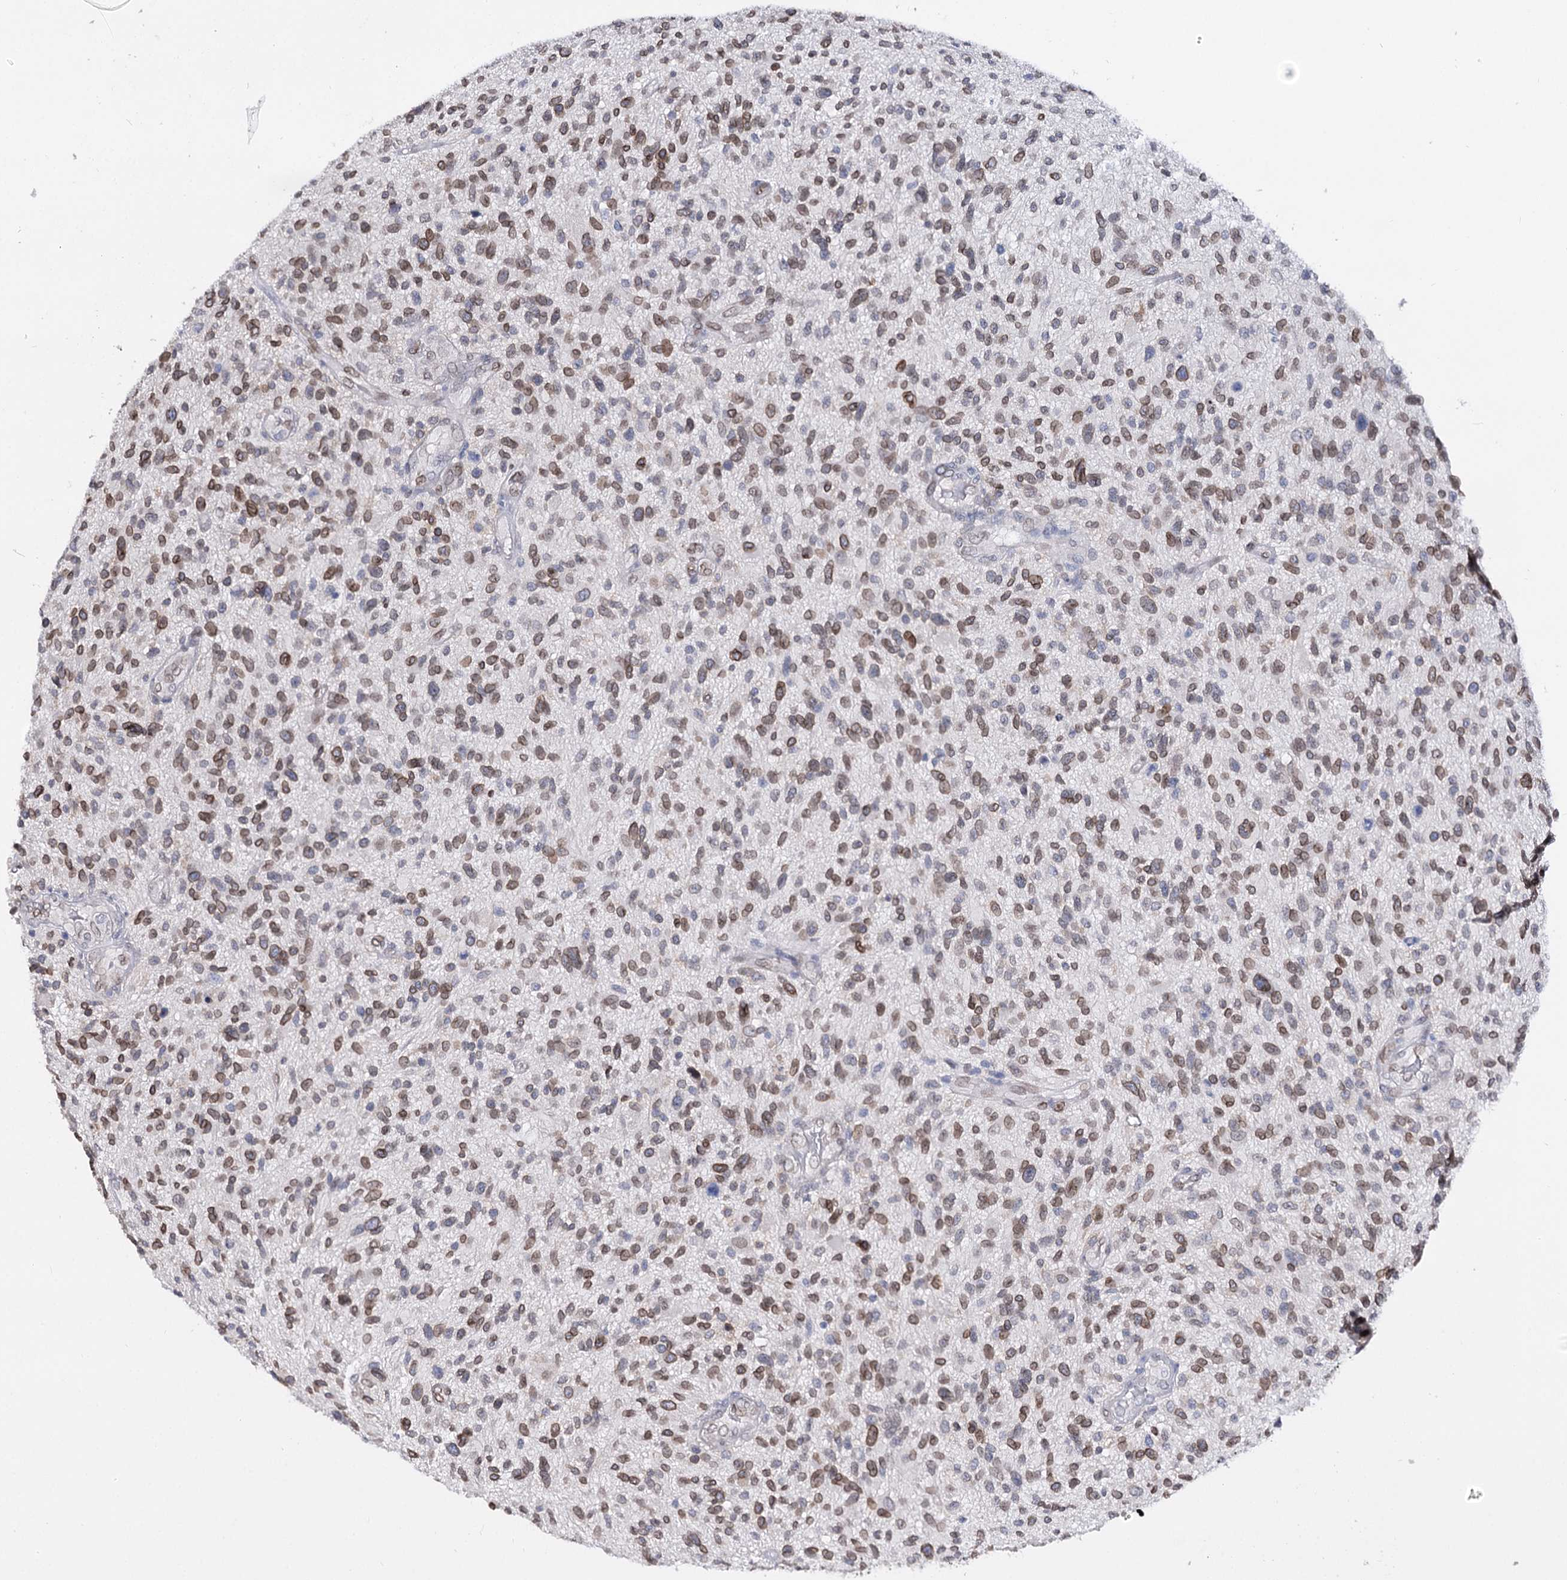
{"staining": {"intensity": "moderate", "quantity": ">75%", "location": "cytoplasmic/membranous,nuclear"}, "tissue": "glioma", "cell_type": "Tumor cells", "image_type": "cancer", "snomed": [{"axis": "morphology", "description": "Glioma, malignant, High grade"}, {"axis": "topography", "description": "Brain"}], "caption": "An immunohistochemistry micrograph of neoplastic tissue is shown. Protein staining in brown highlights moderate cytoplasmic/membranous and nuclear positivity in glioma within tumor cells.", "gene": "TMEM201", "patient": {"sex": "male", "age": 47}}